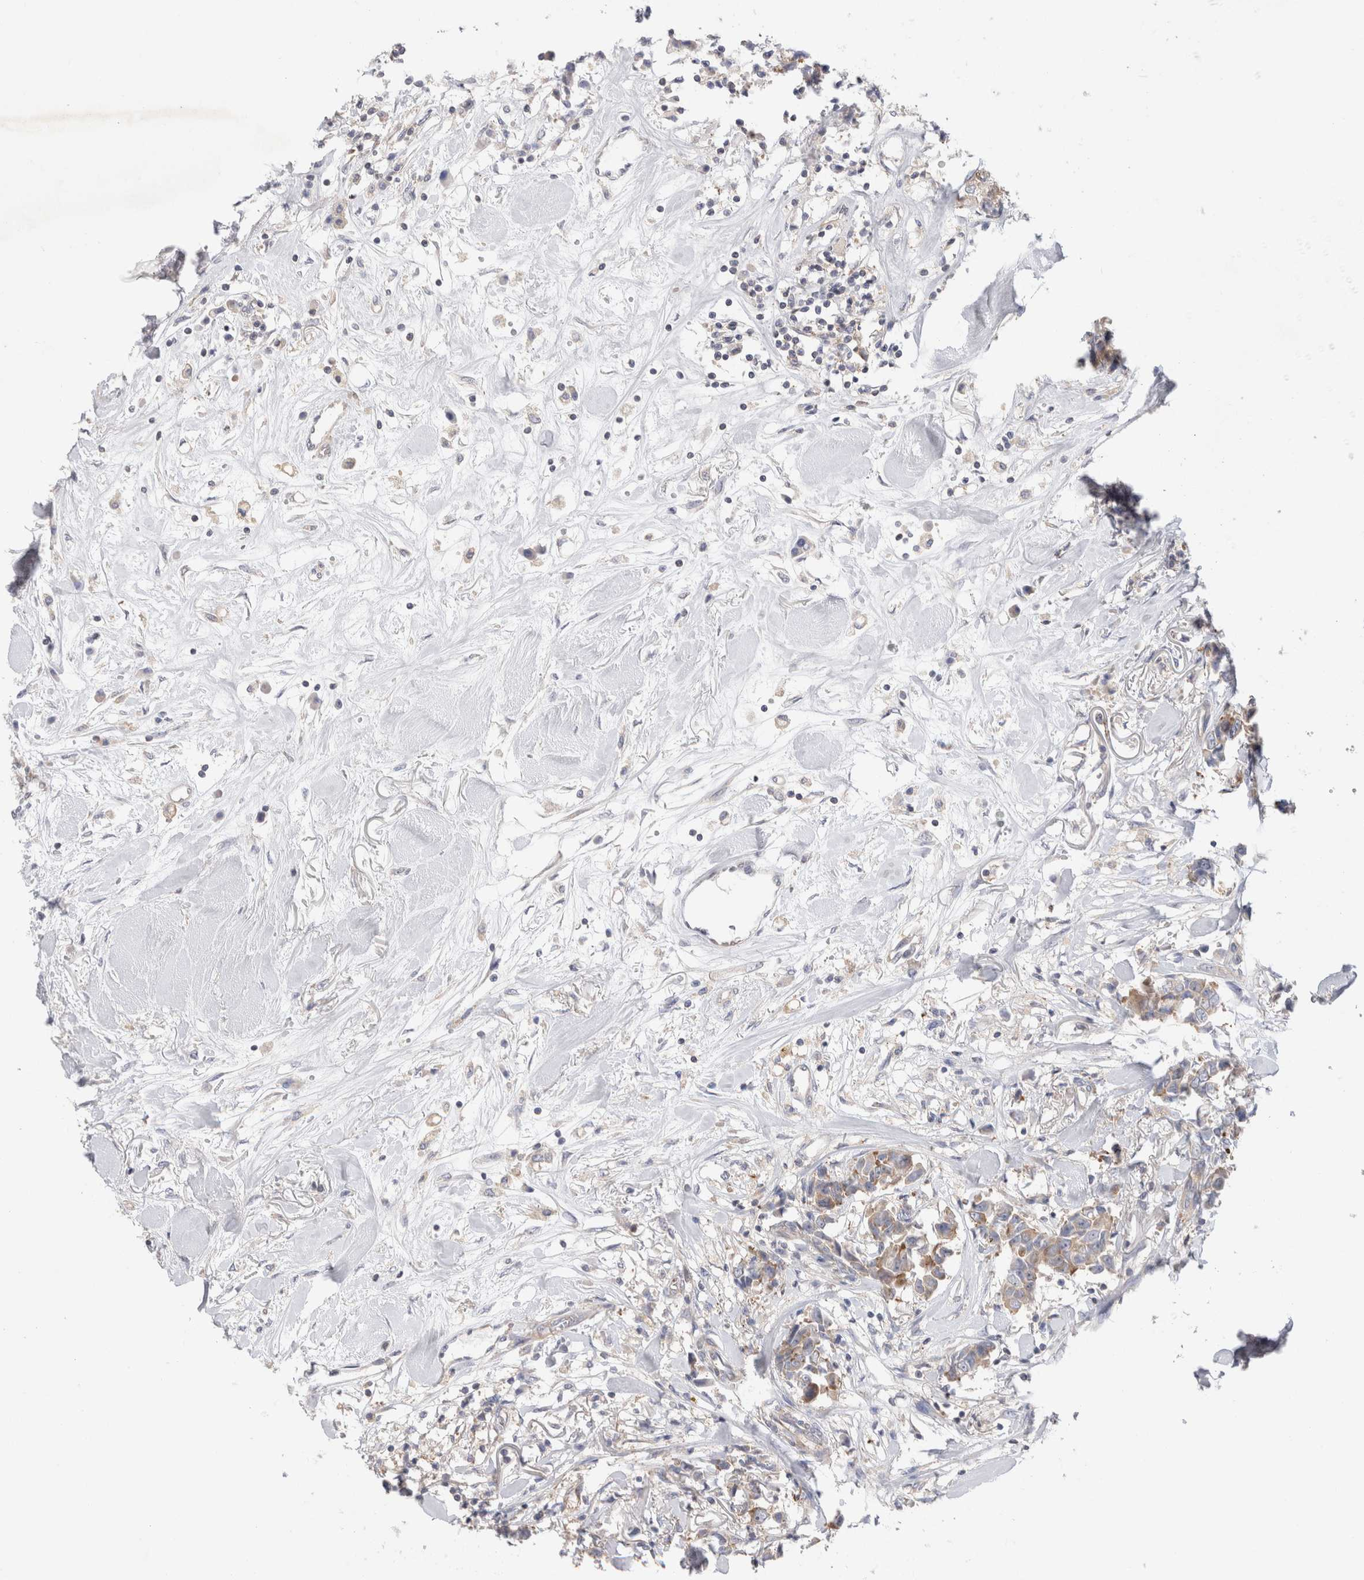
{"staining": {"intensity": "weak", "quantity": "<25%", "location": "cytoplasmic/membranous"}, "tissue": "breast cancer", "cell_type": "Tumor cells", "image_type": "cancer", "snomed": [{"axis": "morphology", "description": "Duct carcinoma"}, {"axis": "topography", "description": "Breast"}], "caption": "IHC of breast cancer (infiltrating ductal carcinoma) displays no staining in tumor cells. (Stains: DAB IHC with hematoxylin counter stain, Microscopy: brightfield microscopy at high magnification).", "gene": "ZNF23", "patient": {"sex": "female", "age": 80}}